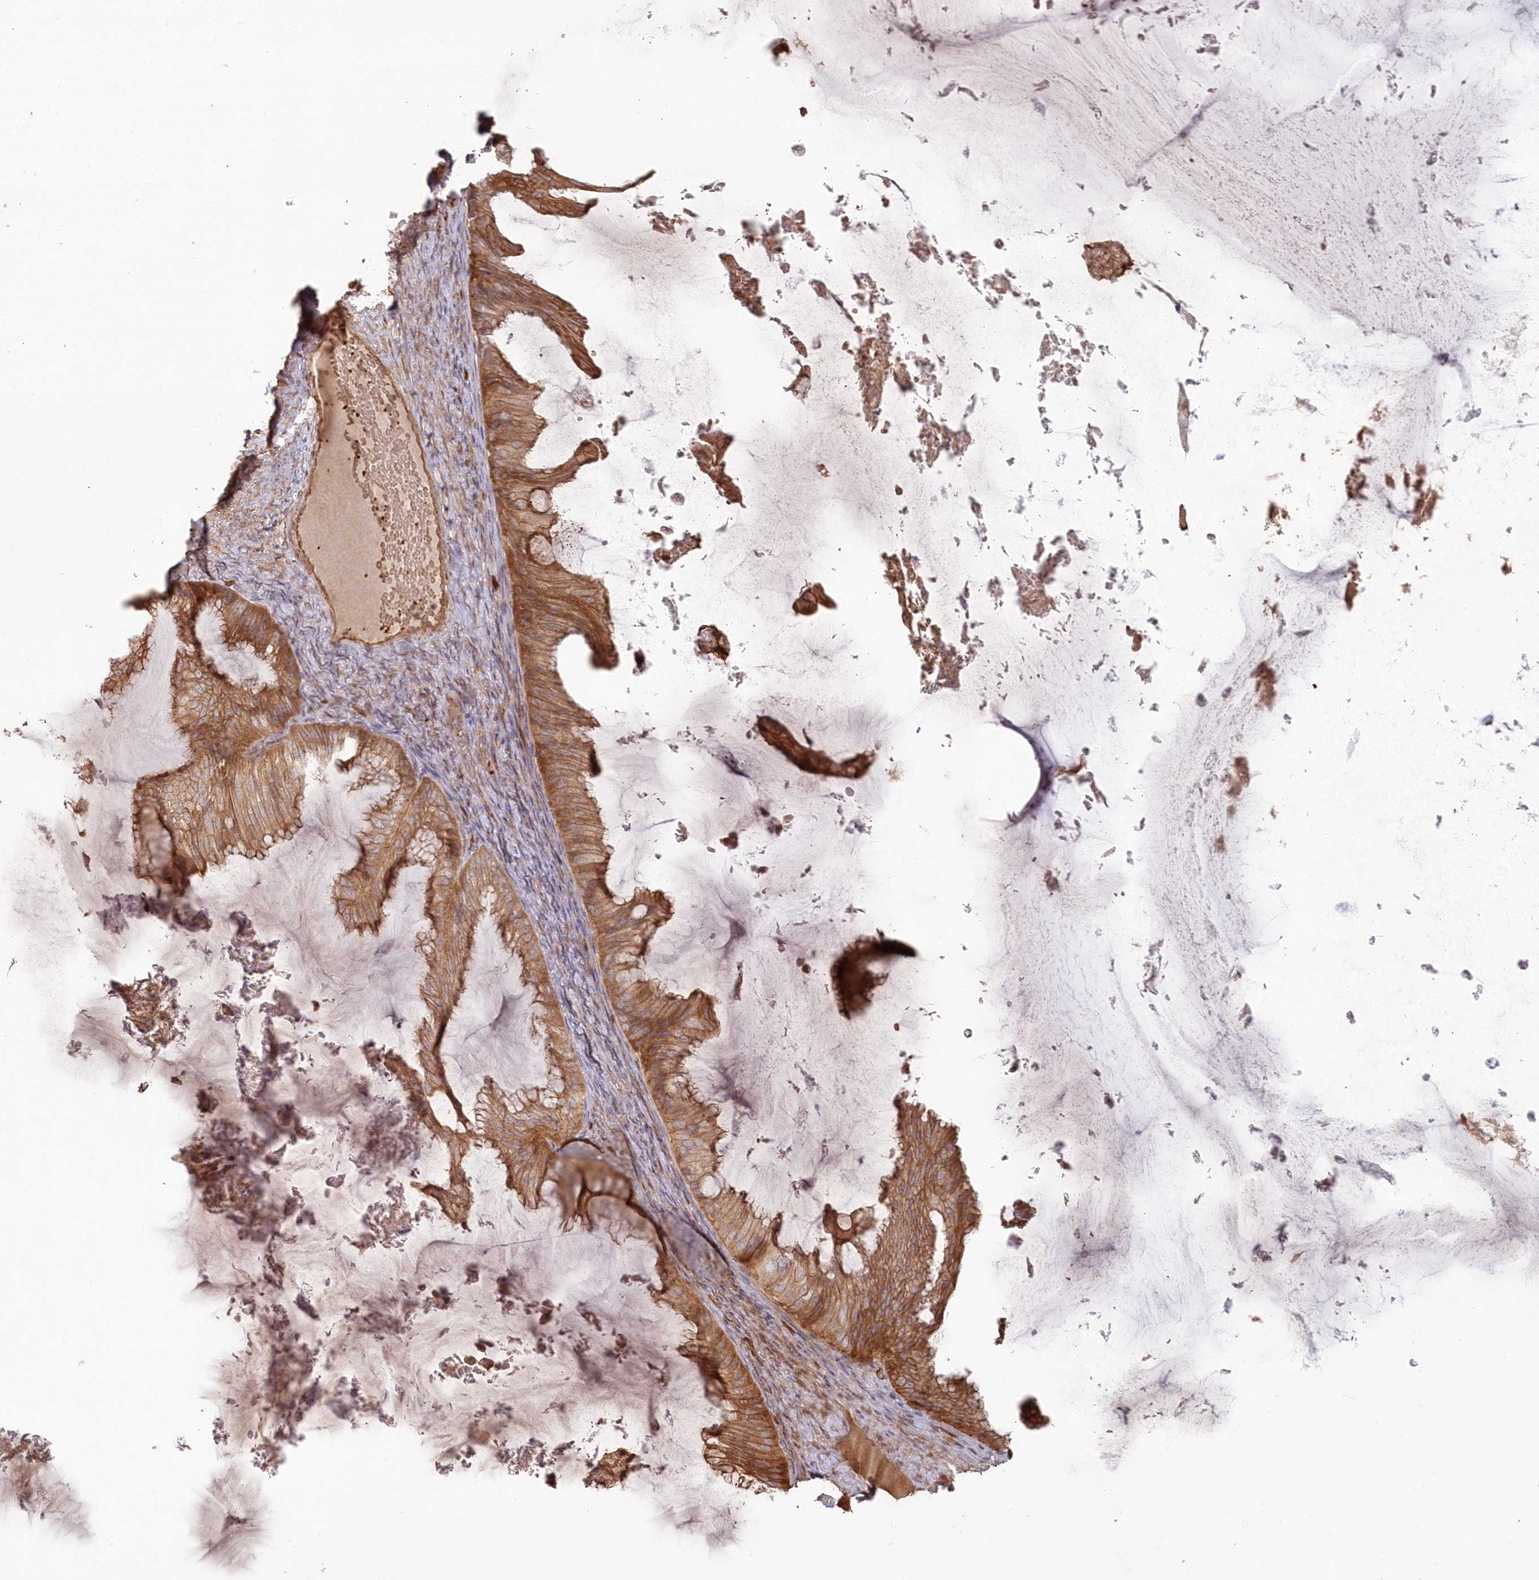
{"staining": {"intensity": "moderate", "quantity": ">75%", "location": "cytoplasmic/membranous"}, "tissue": "ovarian cancer", "cell_type": "Tumor cells", "image_type": "cancer", "snomed": [{"axis": "morphology", "description": "Cystadenocarcinoma, mucinous, NOS"}, {"axis": "topography", "description": "Ovary"}], "caption": "Tumor cells display medium levels of moderate cytoplasmic/membranous positivity in approximately >75% of cells in human ovarian cancer.", "gene": "RGCC", "patient": {"sex": "female", "age": 61}}